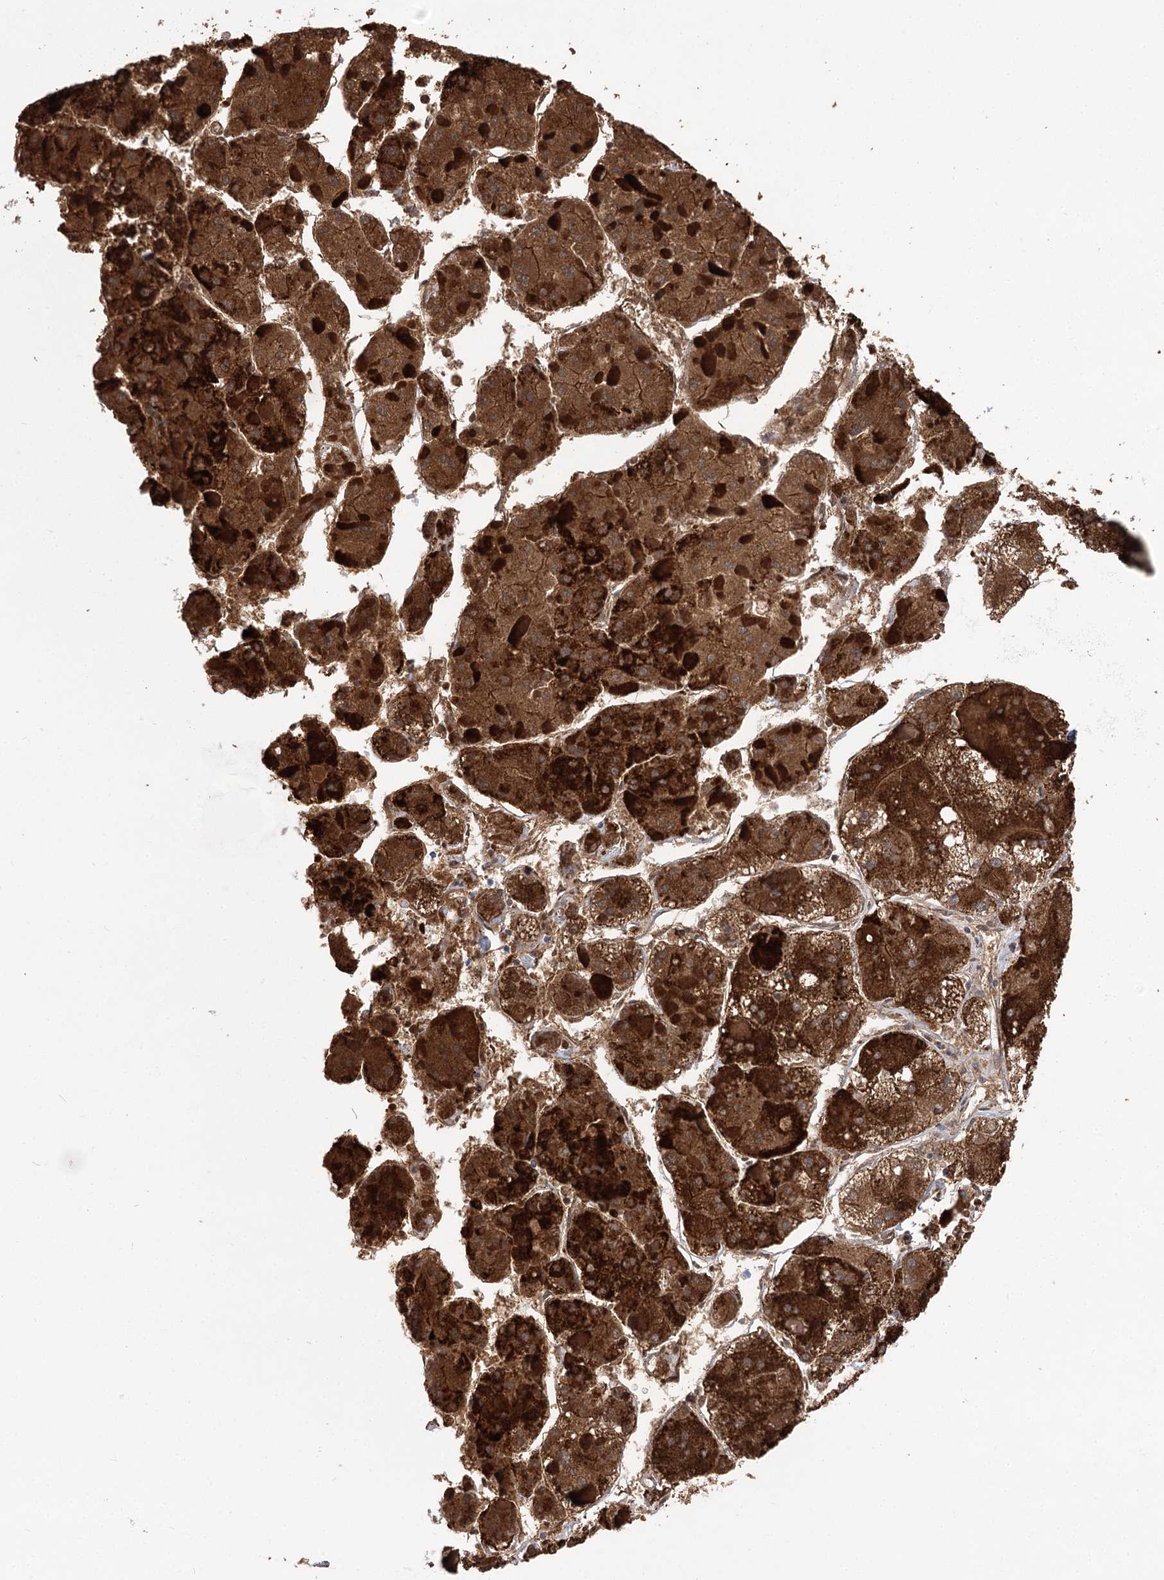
{"staining": {"intensity": "strong", "quantity": ">75%", "location": "cytoplasmic/membranous"}, "tissue": "liver cancer", "cell_type": "Tumor cells", "image_type": "cancer", "snomed": [{"axis": "morphology", "description": "Carcinoma, Hepatocellular, NOS"}, {"axis": "topography", "description": "Liver"}], "caption": "IHC micrograph of human hepatocellular carcinoma (liver) stained for a protein (brown), which reveals high levels of strong cytoplasmic/membranous staining in about >75% of tumor cells.", "gene": "NRAP", "patient": {"sex": "female", "age": 73}}